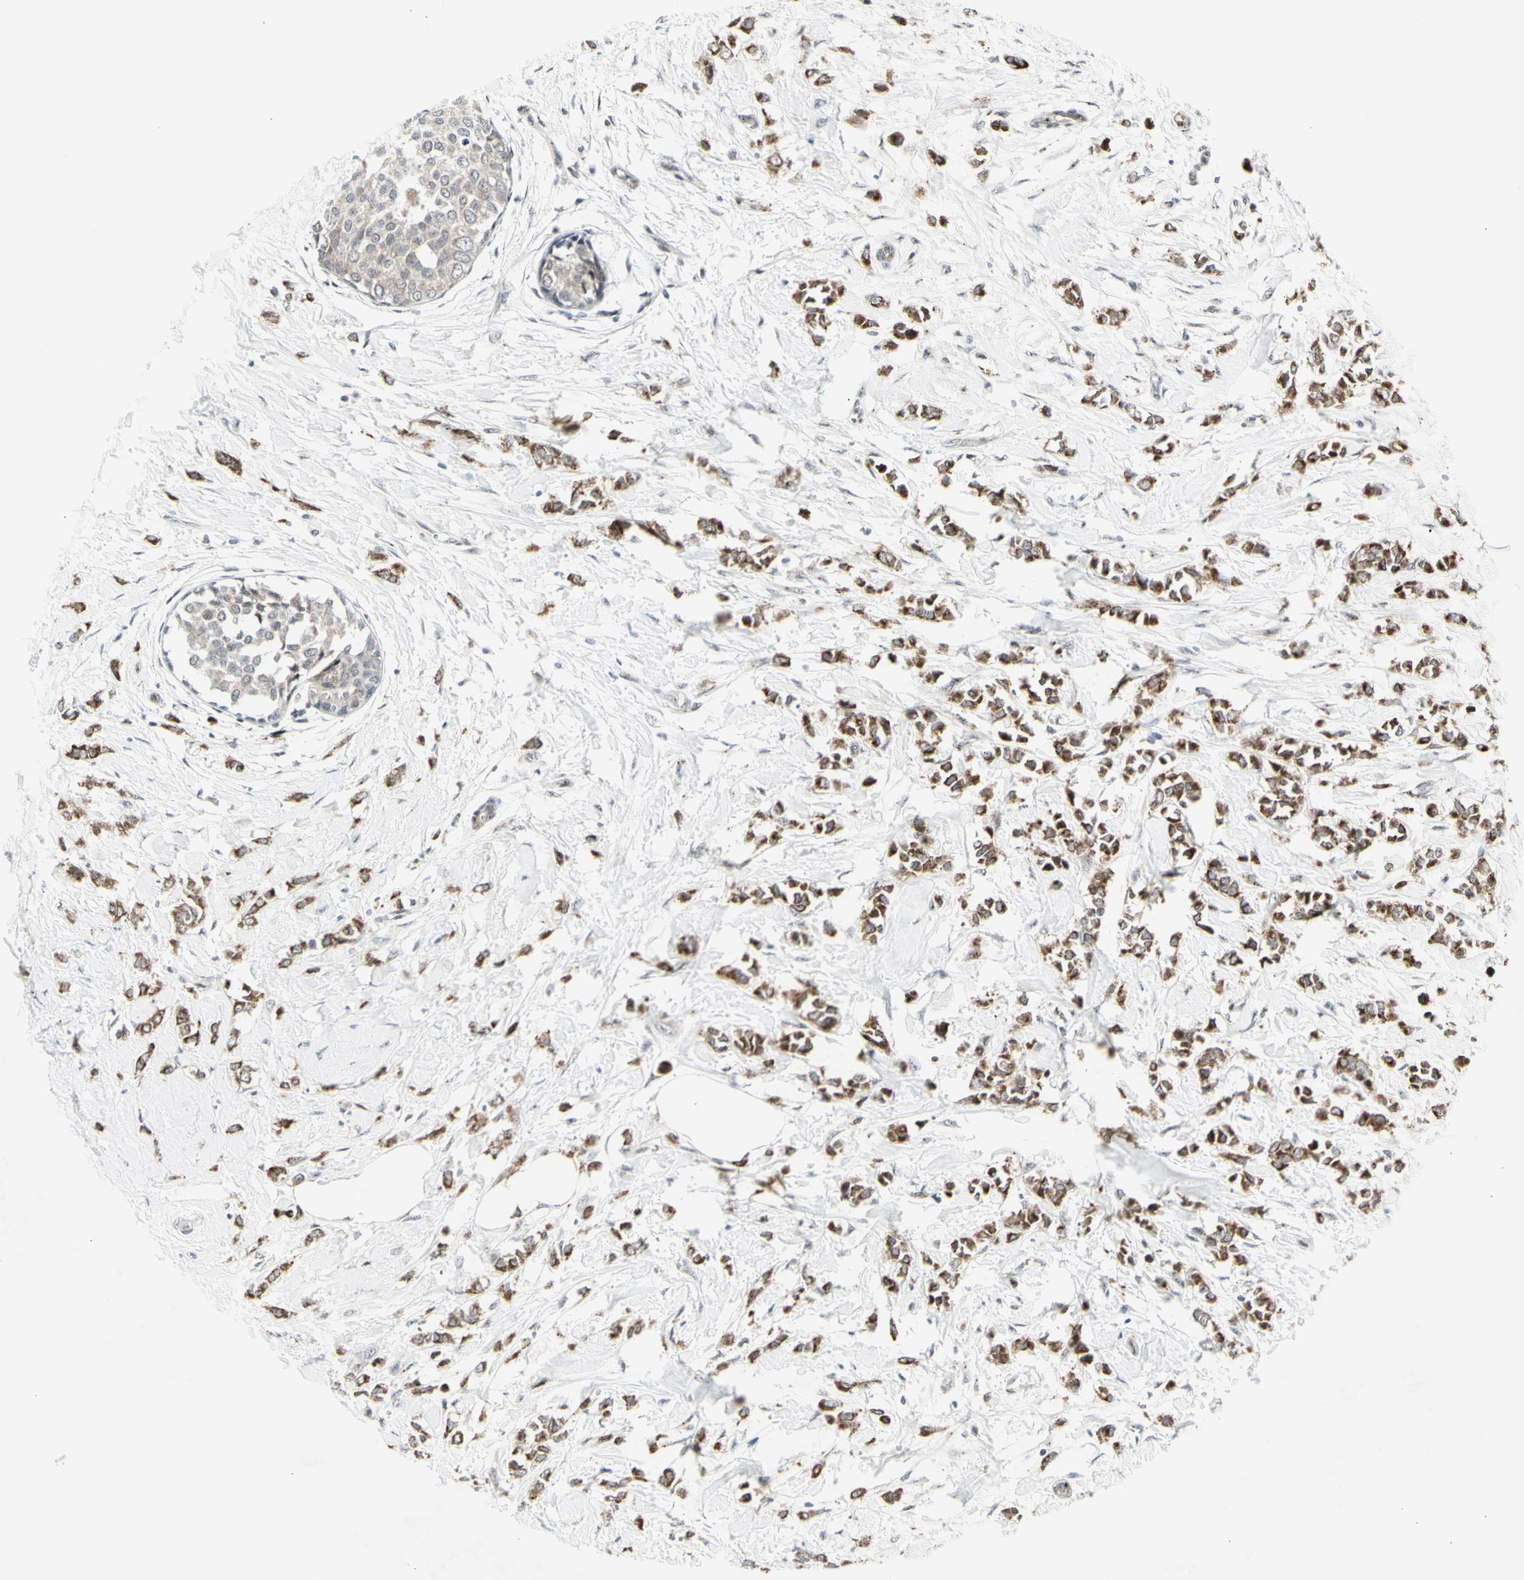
{"staining": {"intensity": "moderate", "quantity": ">75%", "location": "cytoplasmic/membranous"}, "tissue": "breast cancer", "cell_type": "Tumor cells", "image_type": "cancer", "snomed": [{"axis": "morphology", "description": "Lobular carcinoma, in situ"}, {"axis": "morphology", "description": "Lobular carcinoma"}, {"axis": "topography", "description": "Breast"}], "caption": "A micrograph of human breast cancer stained for a protein displays moderate cytoplasmic/membranous brown staining in tumor cells. (Stains: DAB in brown, nuclei in blue, Microscopy: brightfield microscopy at high magnification).", "gene": "DHRS7B", "patient": {"sex": "female", "age": 41}}